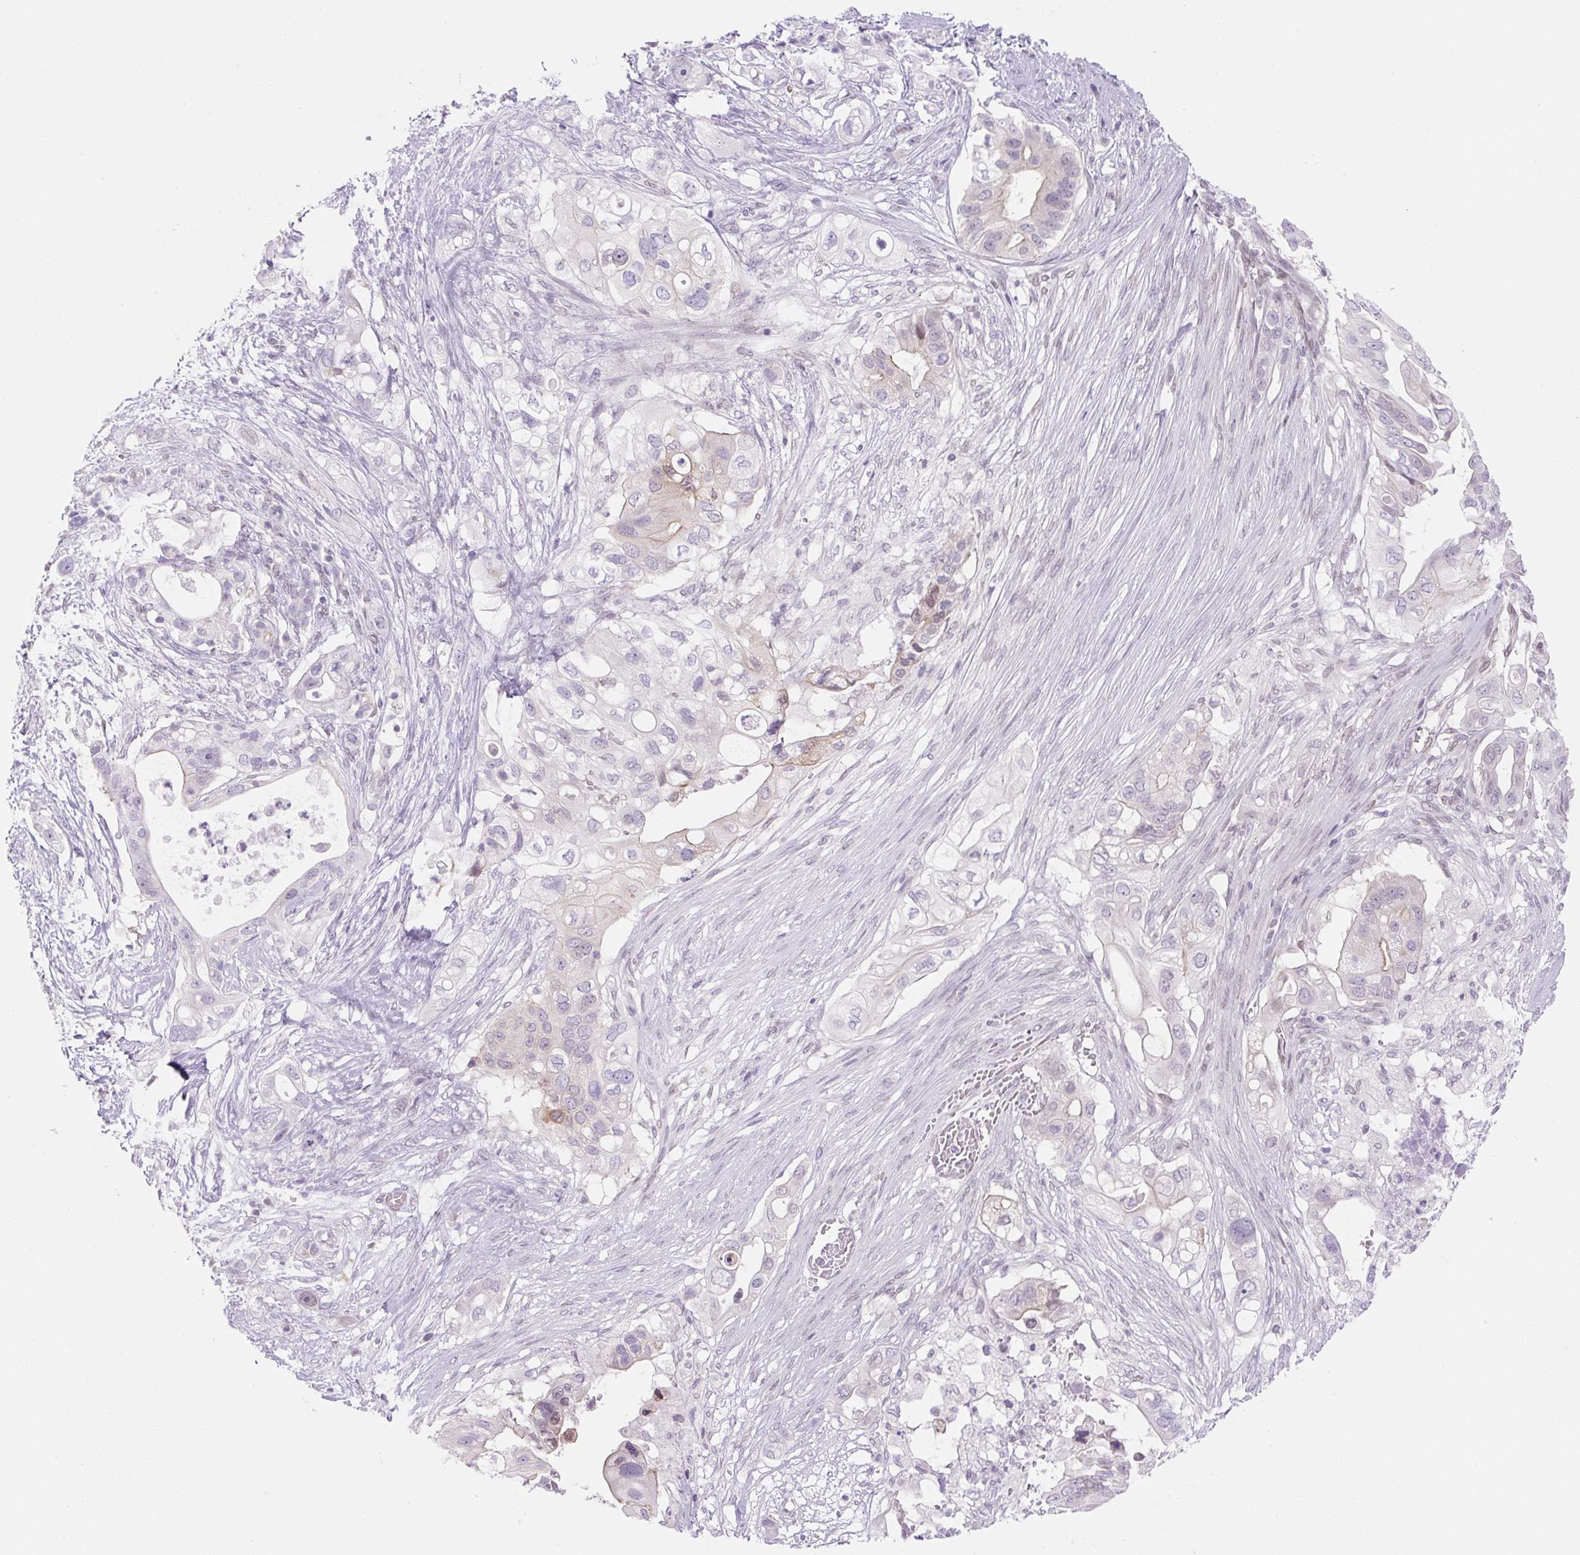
{"staining": {"intensity": "weak", "quantity": "<25%", "location": "cytoplasmic/membranous"}, "tissue": "pancreatic cancer", "cell_type": "Tumor cells", "image_type": "cancer", "snomed": [{"axis": "morphology", "description": "Adenocarcinoma, NOS"}, {"axis": "topography", "description": "Pancreas"}], "caption": "Immunohistochemistry (IHC) photomicrograph of adenocarcinoma (pancreatic) stained for a protein (brown), which shows no expression in tumor cells.", "gene": "SYNE3", "patient": {"sex": "female", "age": 72}}